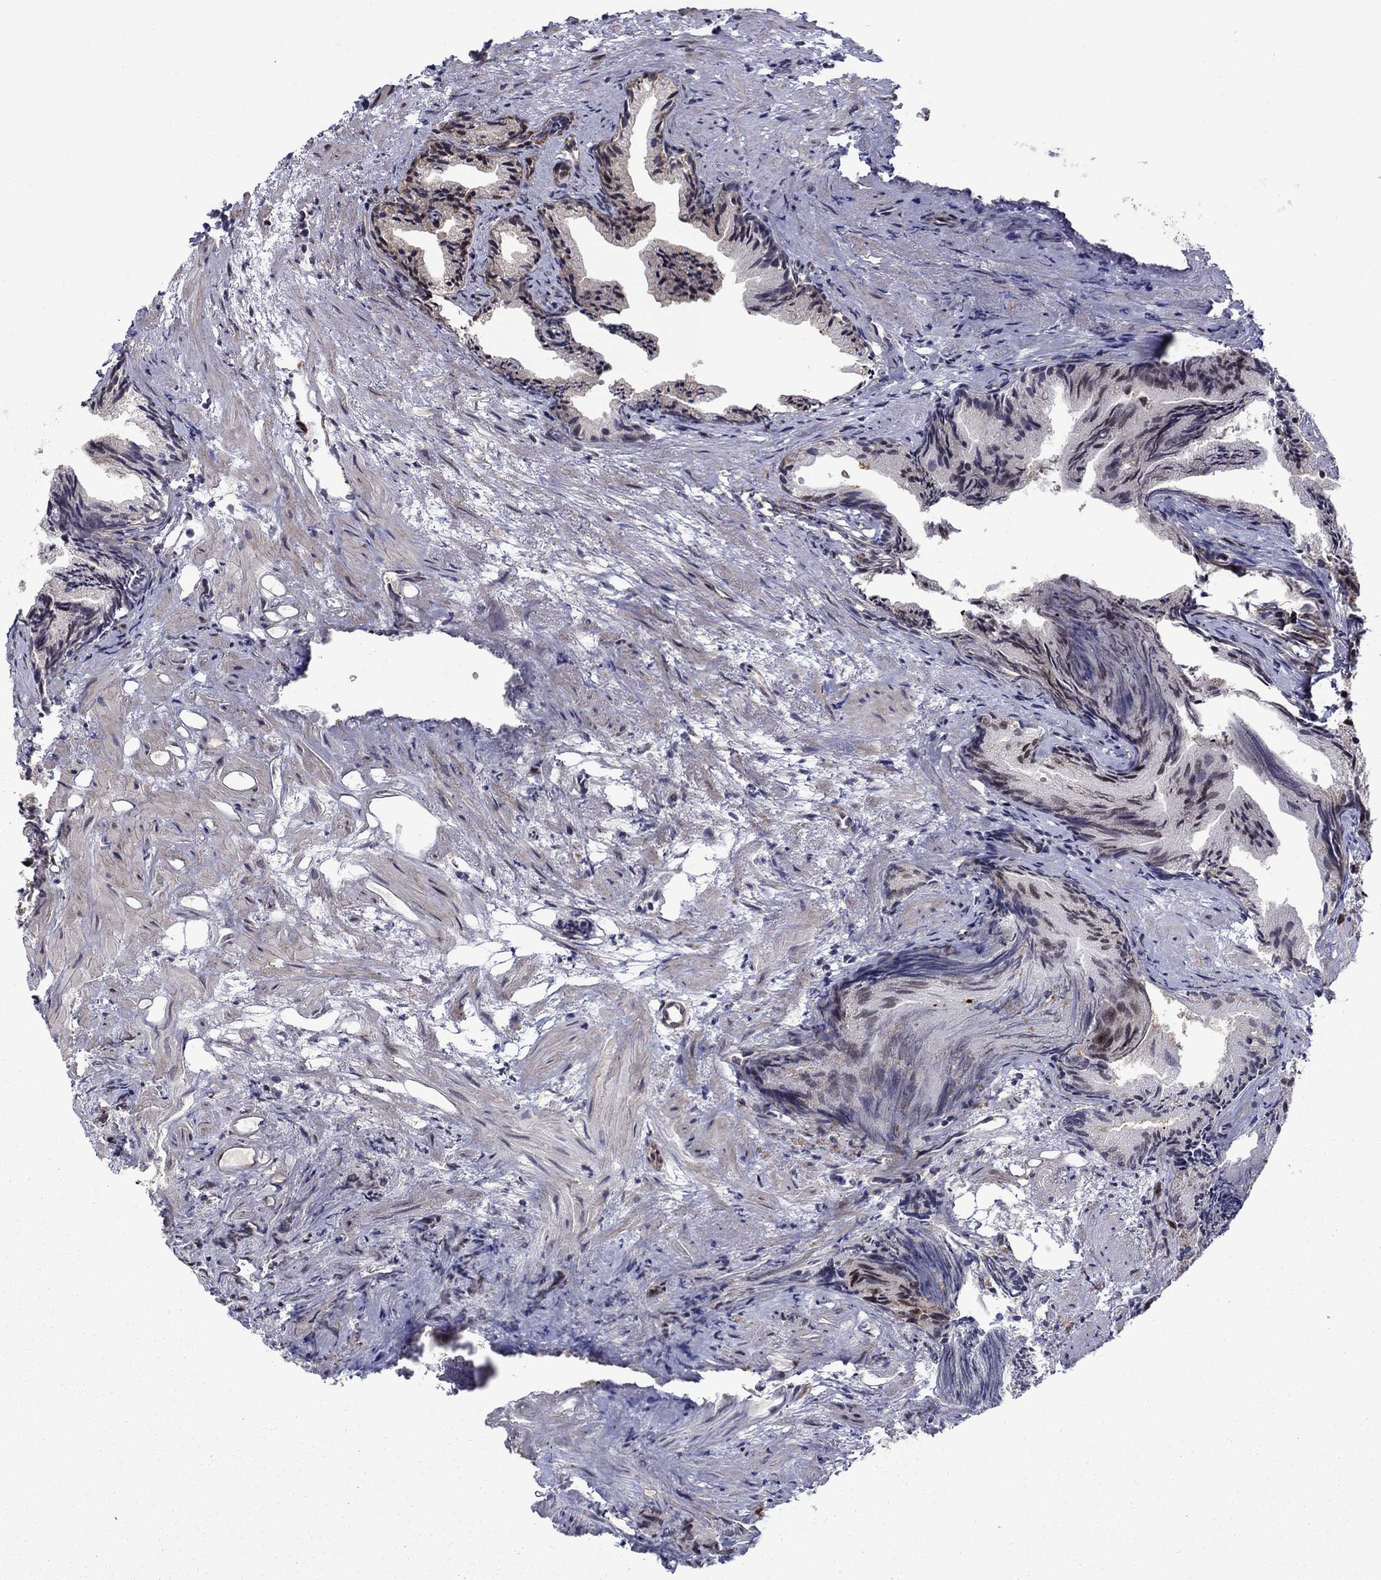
{"staining": {"intensity": "strong", "quantity": "25%-75%", "location": "nuclear"}, "tissue": "prostate cancer", "cell_type": "Tumor cells", "image_type": "cancer", "snomed": [{"axis": "morphology", "description": "Adenocarcinoma, High grade"}, {"axis": "topography", "description": "Prostate"}], "caption": "Prostate cancer was stained to show a protein in brown. There is high levels of strong nuclear expression in about 25%-75% of tumor cells.", "gene": "SURF2", "patient": {"sex": "male", "age": 90}}